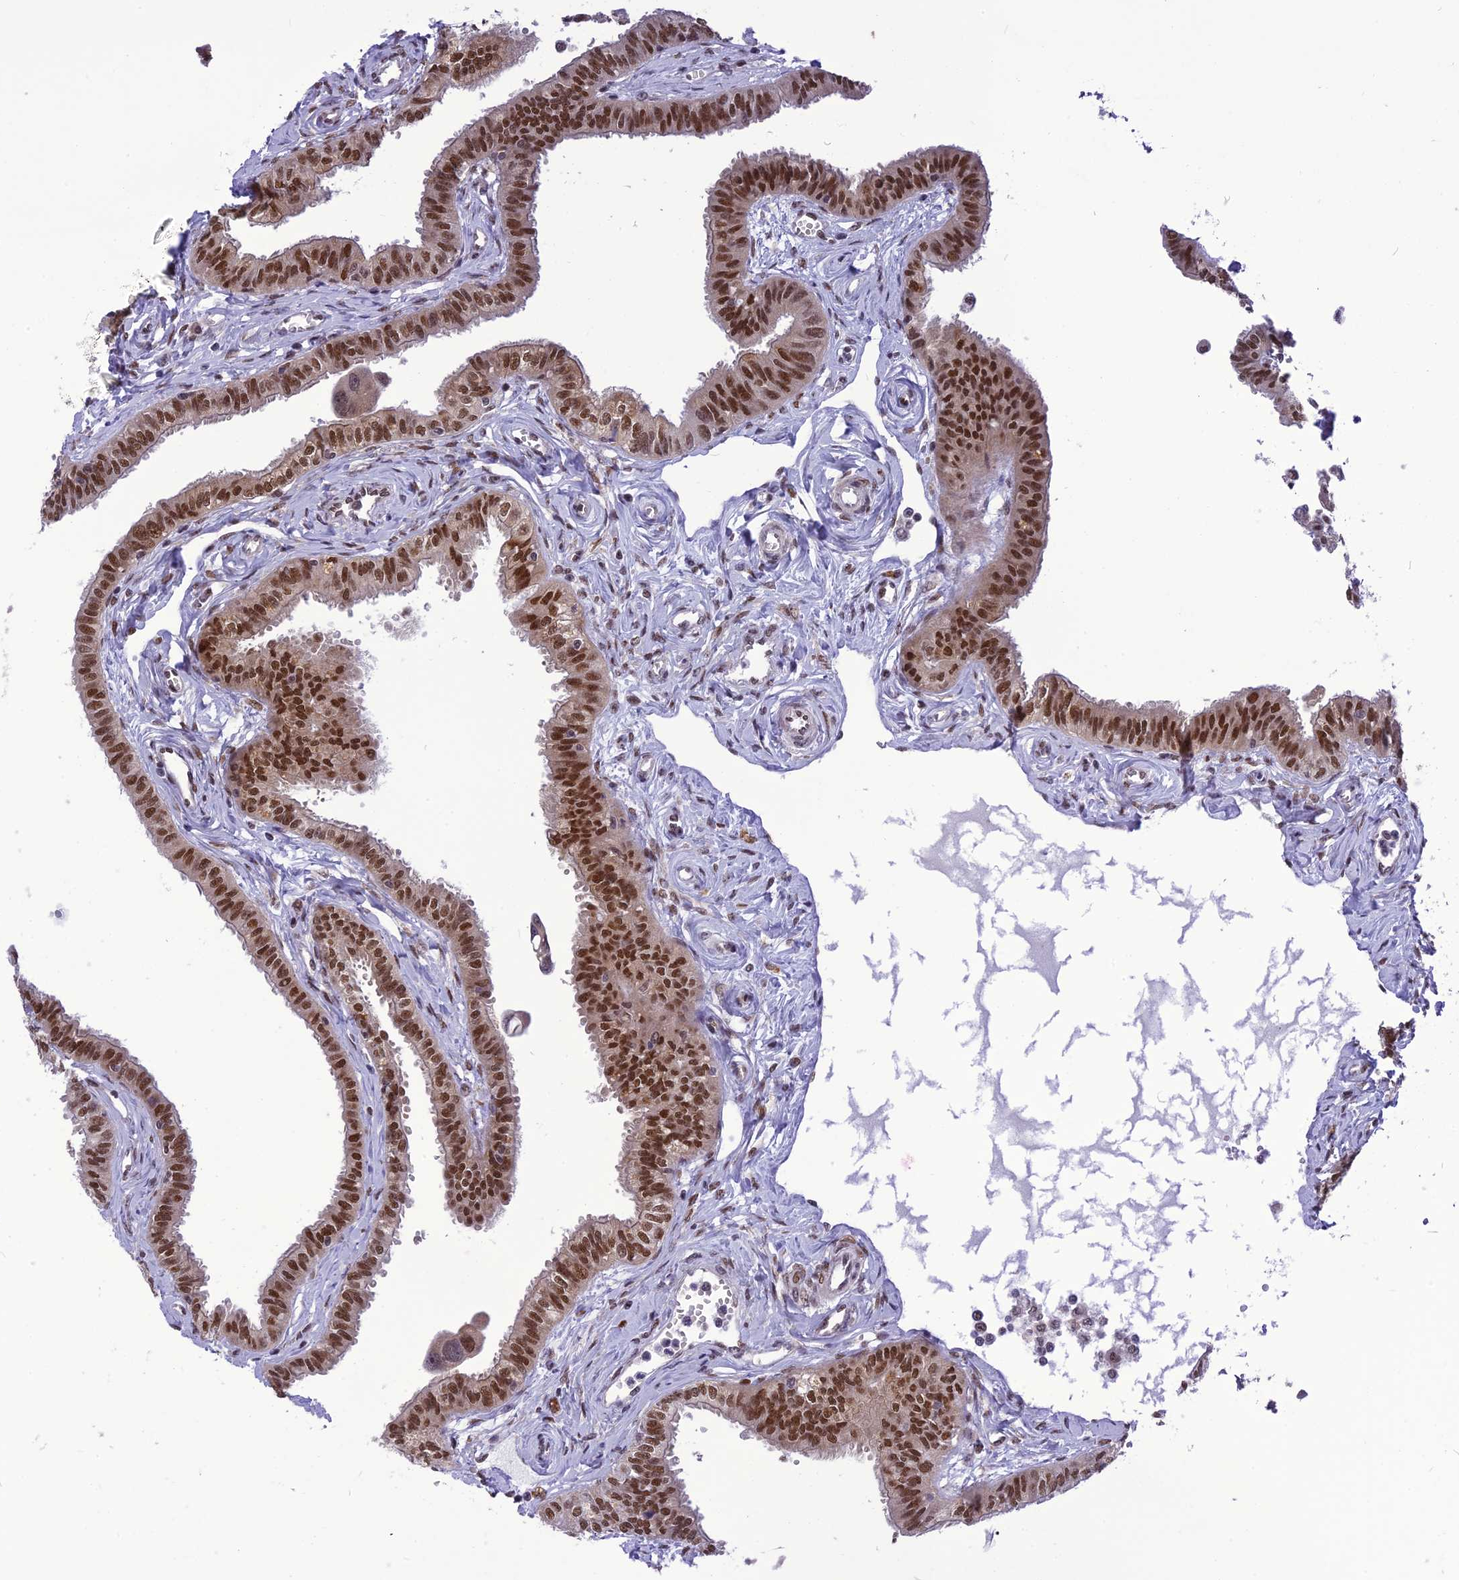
{"staining": {"intensity": "strong", "quantity": ">75%", "location": "nuclear"}, "tissue": "fallopian tube", "cell_type": "Glandular cells", "image_type": "normal", "snomed": [{"axis": "morphology", "description": "Normal tissue, NOS"}, {"axis": "morphology", "description": "Carcinoma, NOS"}, {"axis": "topography", "description": "Fallopian tube"}, {"axis": "topography", "description": "Ovary"}], "caption": "Immunohistochemistry (DAB) staining of normal human fallopian tube displays strong nuclear protein positivity in about >75% of glandular cells.", "gene": "RTRAF", "patient": {"sex": "female", "age": 59}}